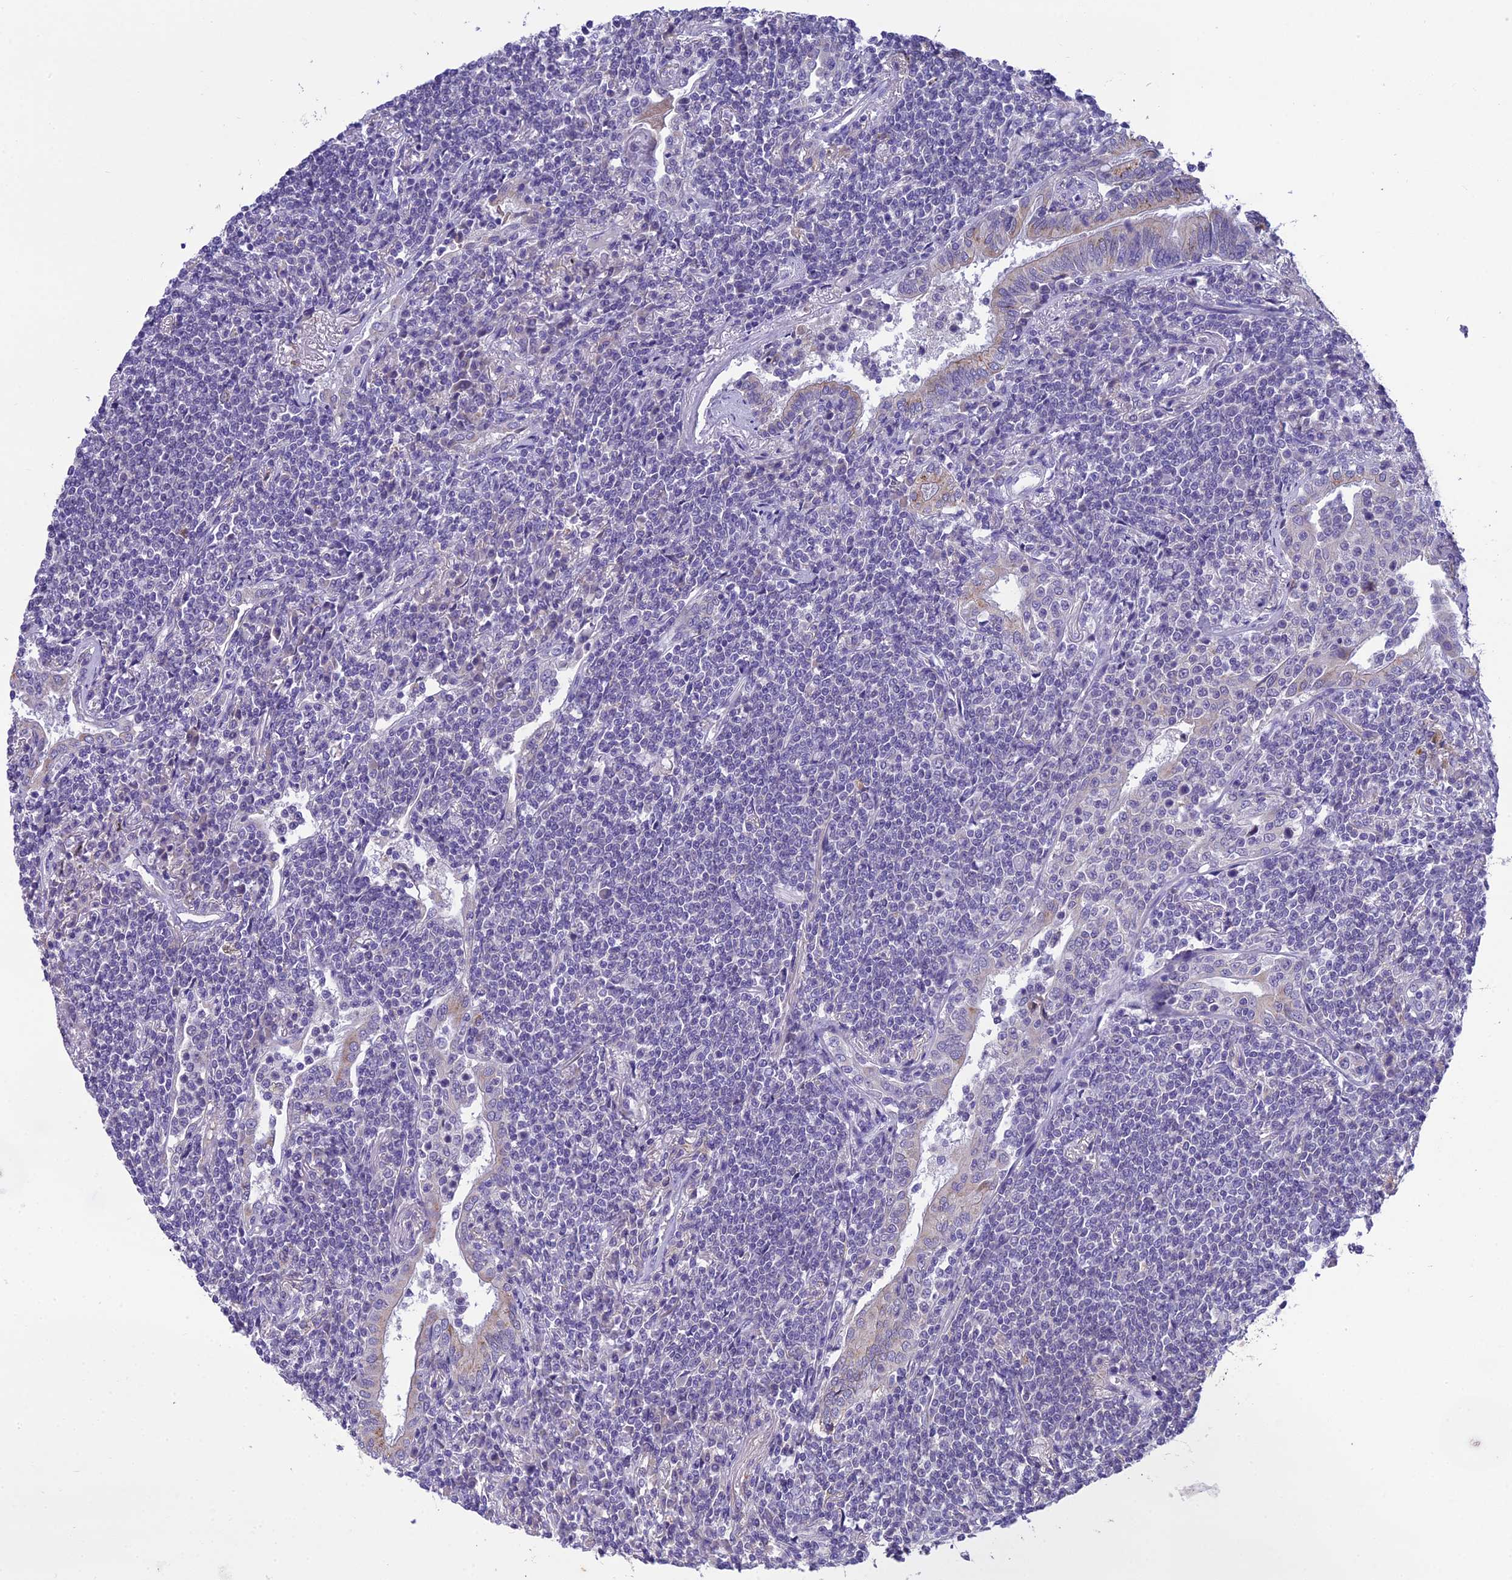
{"staining": {"intensity": "negative", "quantity": "none", "location": "none"}, "tissue": "lymphoma", "cell_type": "Tumor cells", "image_type": "cancer", "snomed": [{"axis": "morphology", "description": "Malignant lymphoma, non-Hodgkin's type, Low grade"}, {"axis": "topography", "description": "Lung"}], "caption": "This is an IHC photomicrograph of human low-grade malignant lymphoma, non-Hodgkin's type. There is no staining in tumor cells.", "gene": "MIIP", "patient": {"sex": "female", "age": 71}}